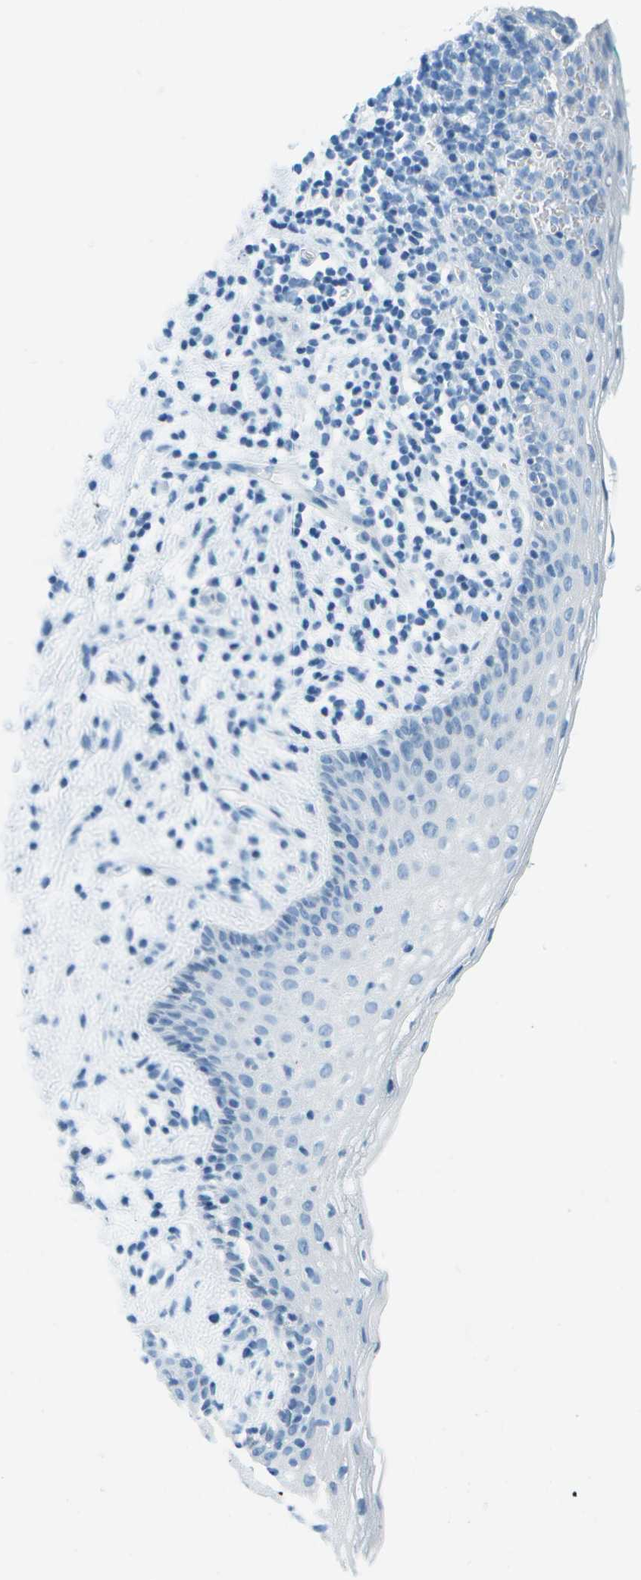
{"staining": {"intensity": "negative", "quantity": "none", "location": "none"}, "tissue": "vagina", "cell_type": "Squamous epithelial cells", "image_type": "normal", "snomed": [{"axis": "morphology", "description": "Normal tissue, NOS"}, {"axis": "topography", "description": "Vagina"}], "caption": "The image reveals no significant staining in squamous epithelial cells of vagina.", "gene": "CDHR2", "patient": {"sex": "female", "age": 44}}